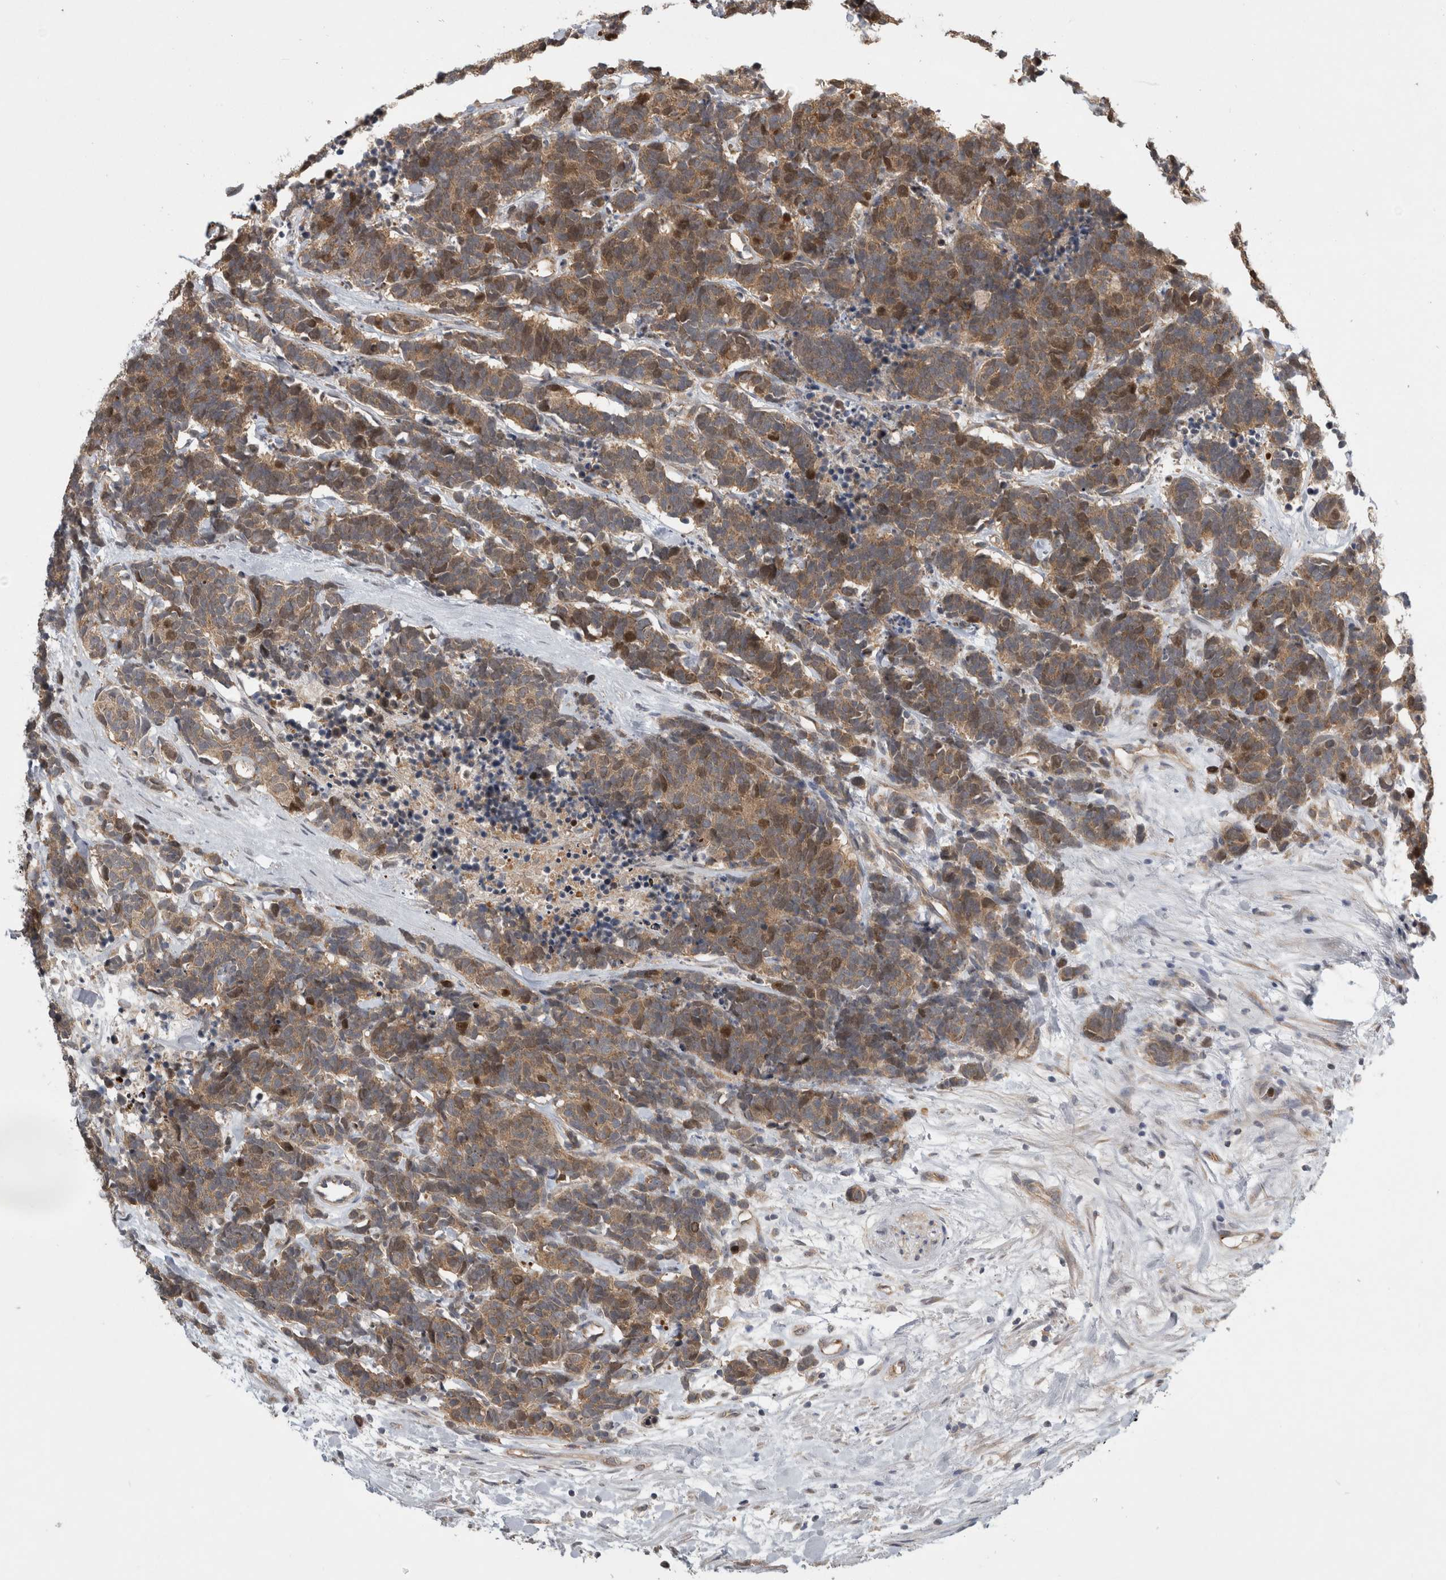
{"staining": {"intensity": "moderate", "quantity": ">75%", "location": "cytoplasmic/membranous,nuclear"}, "tissue": "carcinoid", "cell_type": "Tumor cells", "image_type": "cancer", "snomed": [{"axis": "morphology", "description": "Carcinoma, NOS"}, {"axis": "morphology", "description": "Carcinoid, malignant, NOS"}, {"axis": "topography", "description": "Urinary bladder"}], "caption": "Carcinoma stained with DAB (3,3'-diaminobenzidine) immunohistochemistry displays medium levels of moderate cytoplasmic/membranous and nuclear positivity in about >75% of tumor cells. The staining is performed using DAB brown chromogen to label protein expression. The nuclei are counter-stained blue using hematoxylin.", "gene": "TRMT61B", "patient": {"sex": "male", "age": 57}}